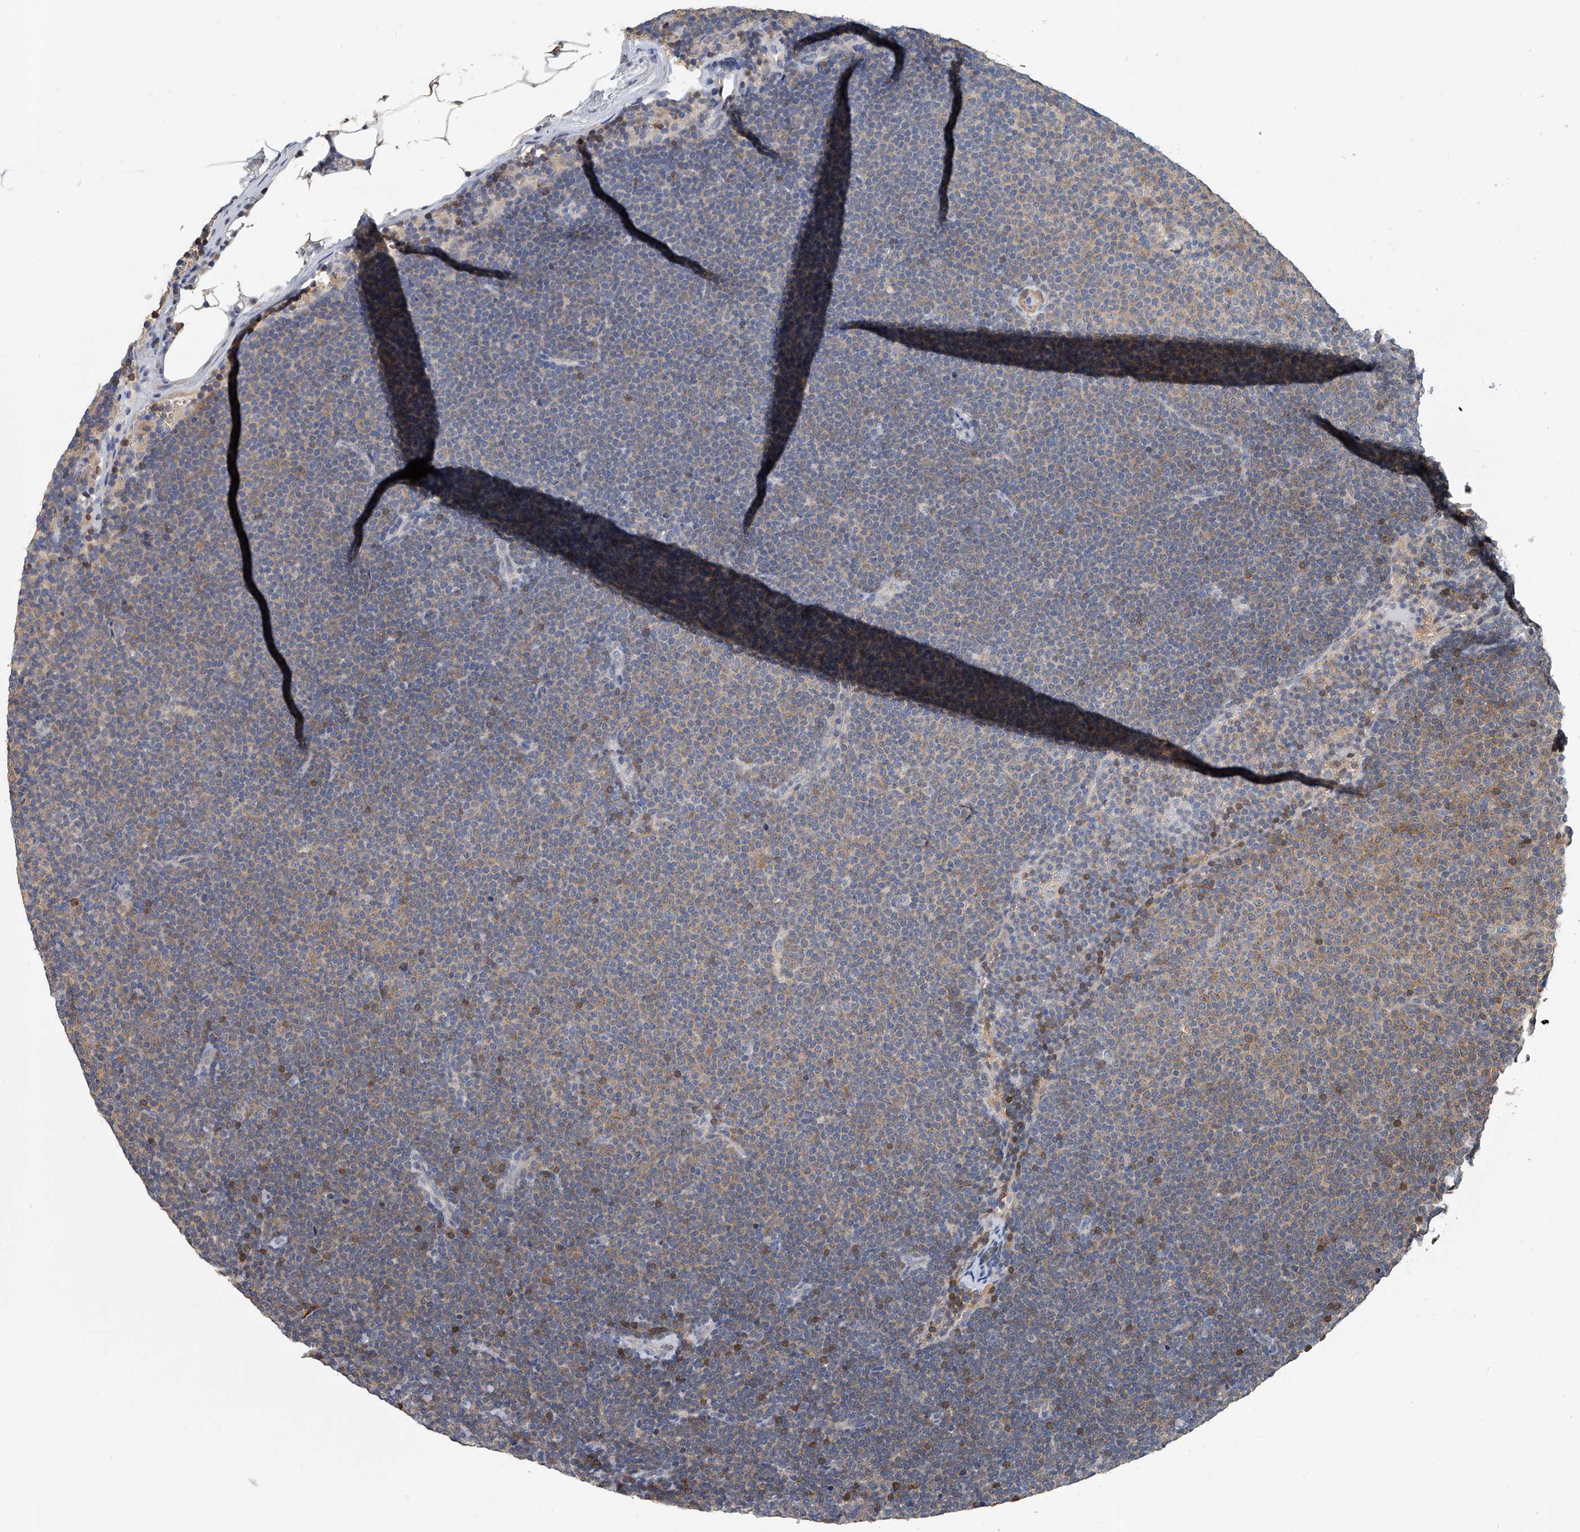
{"staining": {"intensity": "weak", "quantity": "25%-75%", "location": "cytoplasmic/membranous"}, "tissue": "lymphoma", "cell_type": "Tumor cells", "image_type": "cancer", "snomed": [{"axis": "morphology", "description": "Malignant lymphoma, non-Hodgkin's type, Low grade"}, {"axis": "topography", "description": "Lymph node"}], "caption": "Immunohistochemistry (IHC) (DAB (3,3'-diaminobenzidine)) staining of human low-grade malignant lymphoma, non-Hodgkin's type demonstrates weak cytoplasmic/membranous protein staining in about 25%-75% of tumor cells. Nuclei are stained in blue.", "gene": "CD200", "patient": {"sex": "female", "age": 53}}